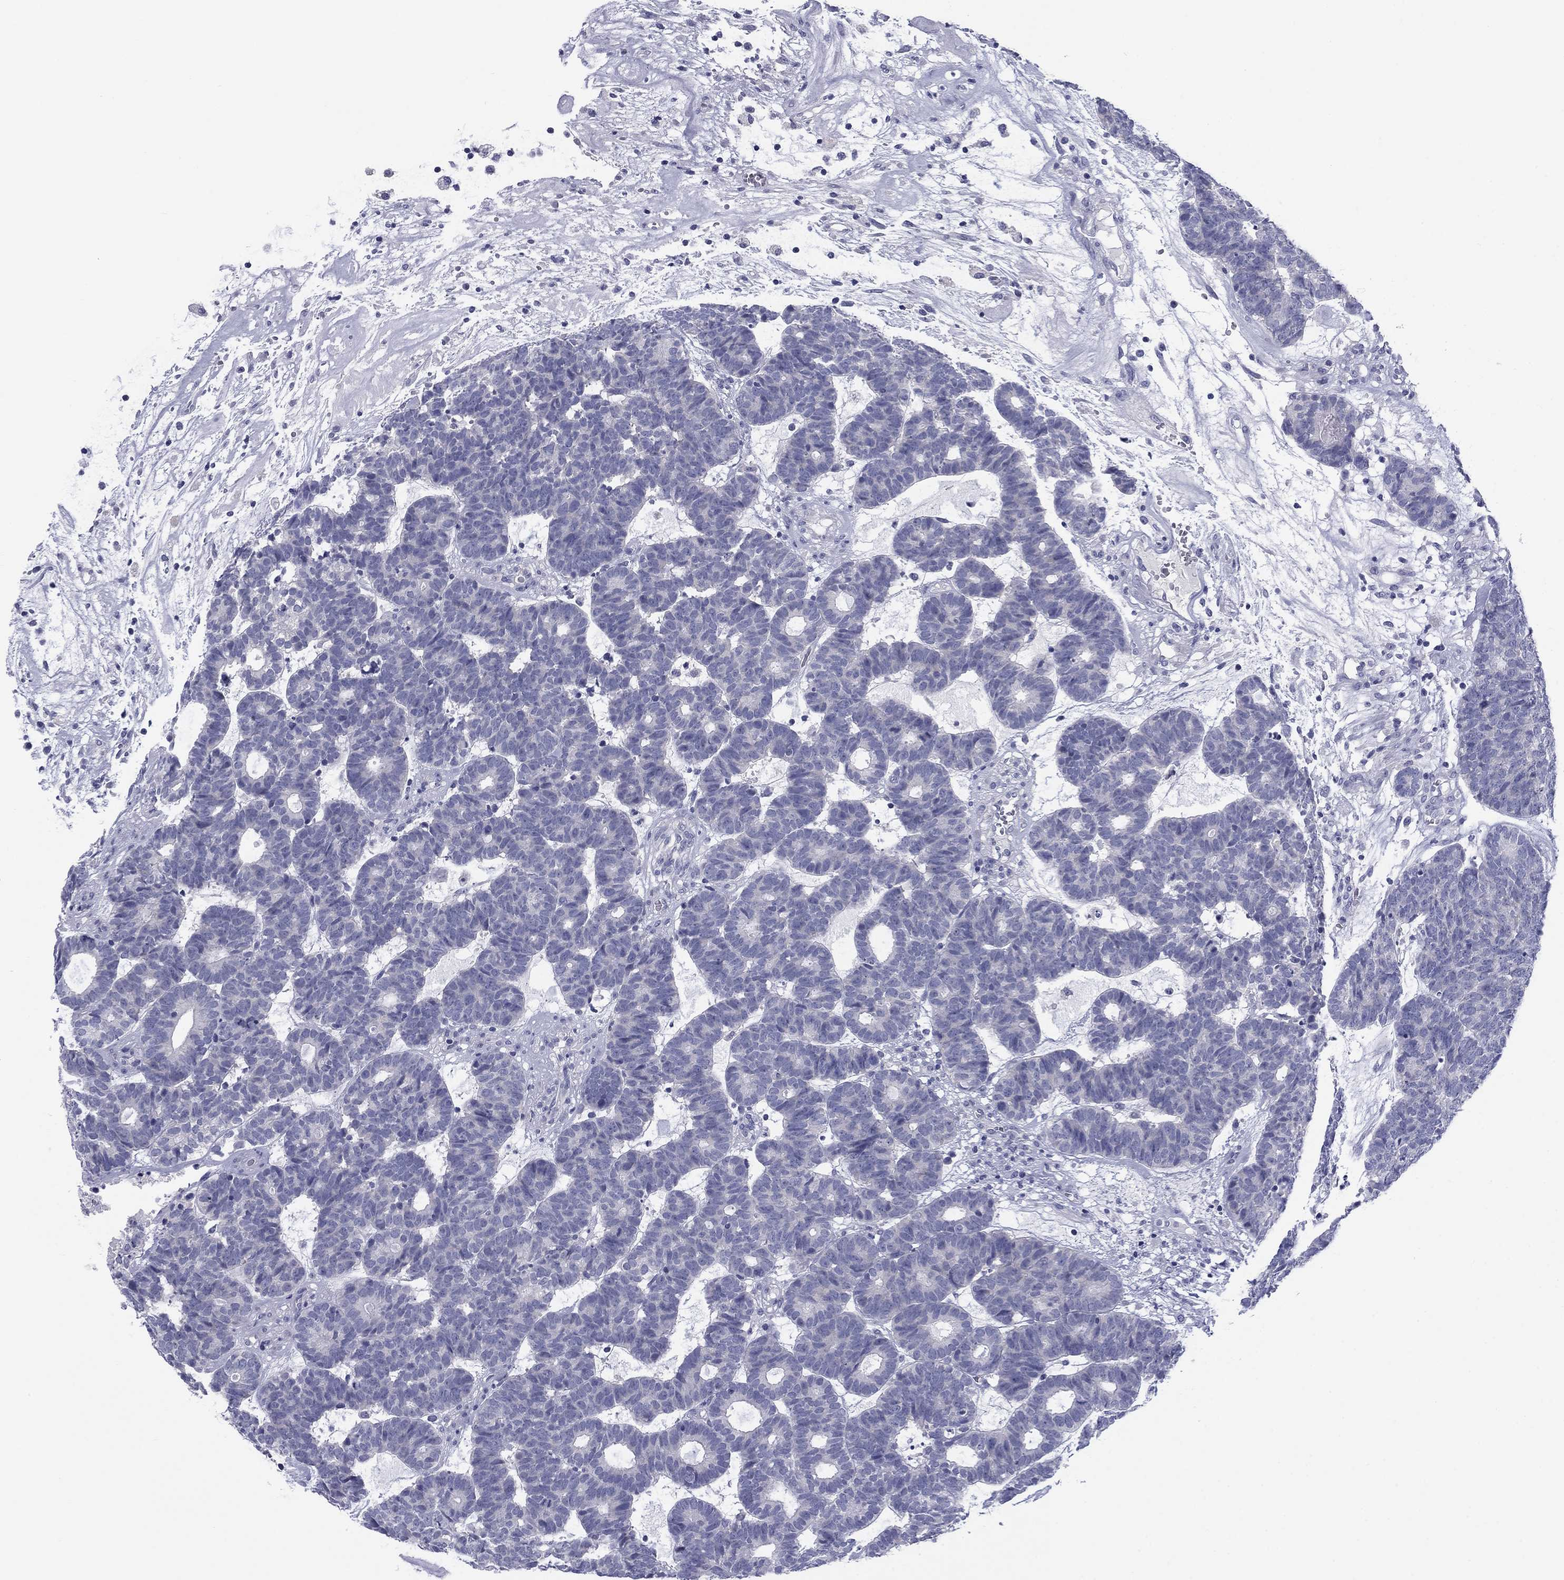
{"staining": {"intensity": "negative", "quantity": "none", "location": "none"}, "tissue": "head and neck cancer", "cell_type": "Tumor cells", "image_type": "cancer", "snomed": [{"axis": "morphology", "description": "Adenocarcinoma, NOS"}, {"axis": "topography", "description": "Head-Neck"}], "caption": "Immunohistochemistry (IHC) micrograph of neoplastic tissue: head and neck cancer stained with DAB (3,3'-diaminobenzidine) exhibits no significant protein positivity in tumor cells. Brightfield microscopy of immunohistochemistry stained with DAB (3,3'-diaminobenzidine) (brown) and hematoxylin (blue), captured at high magnification.", "gene": "CACNA1A", "patient": {"sex": "female", "age": 81}}